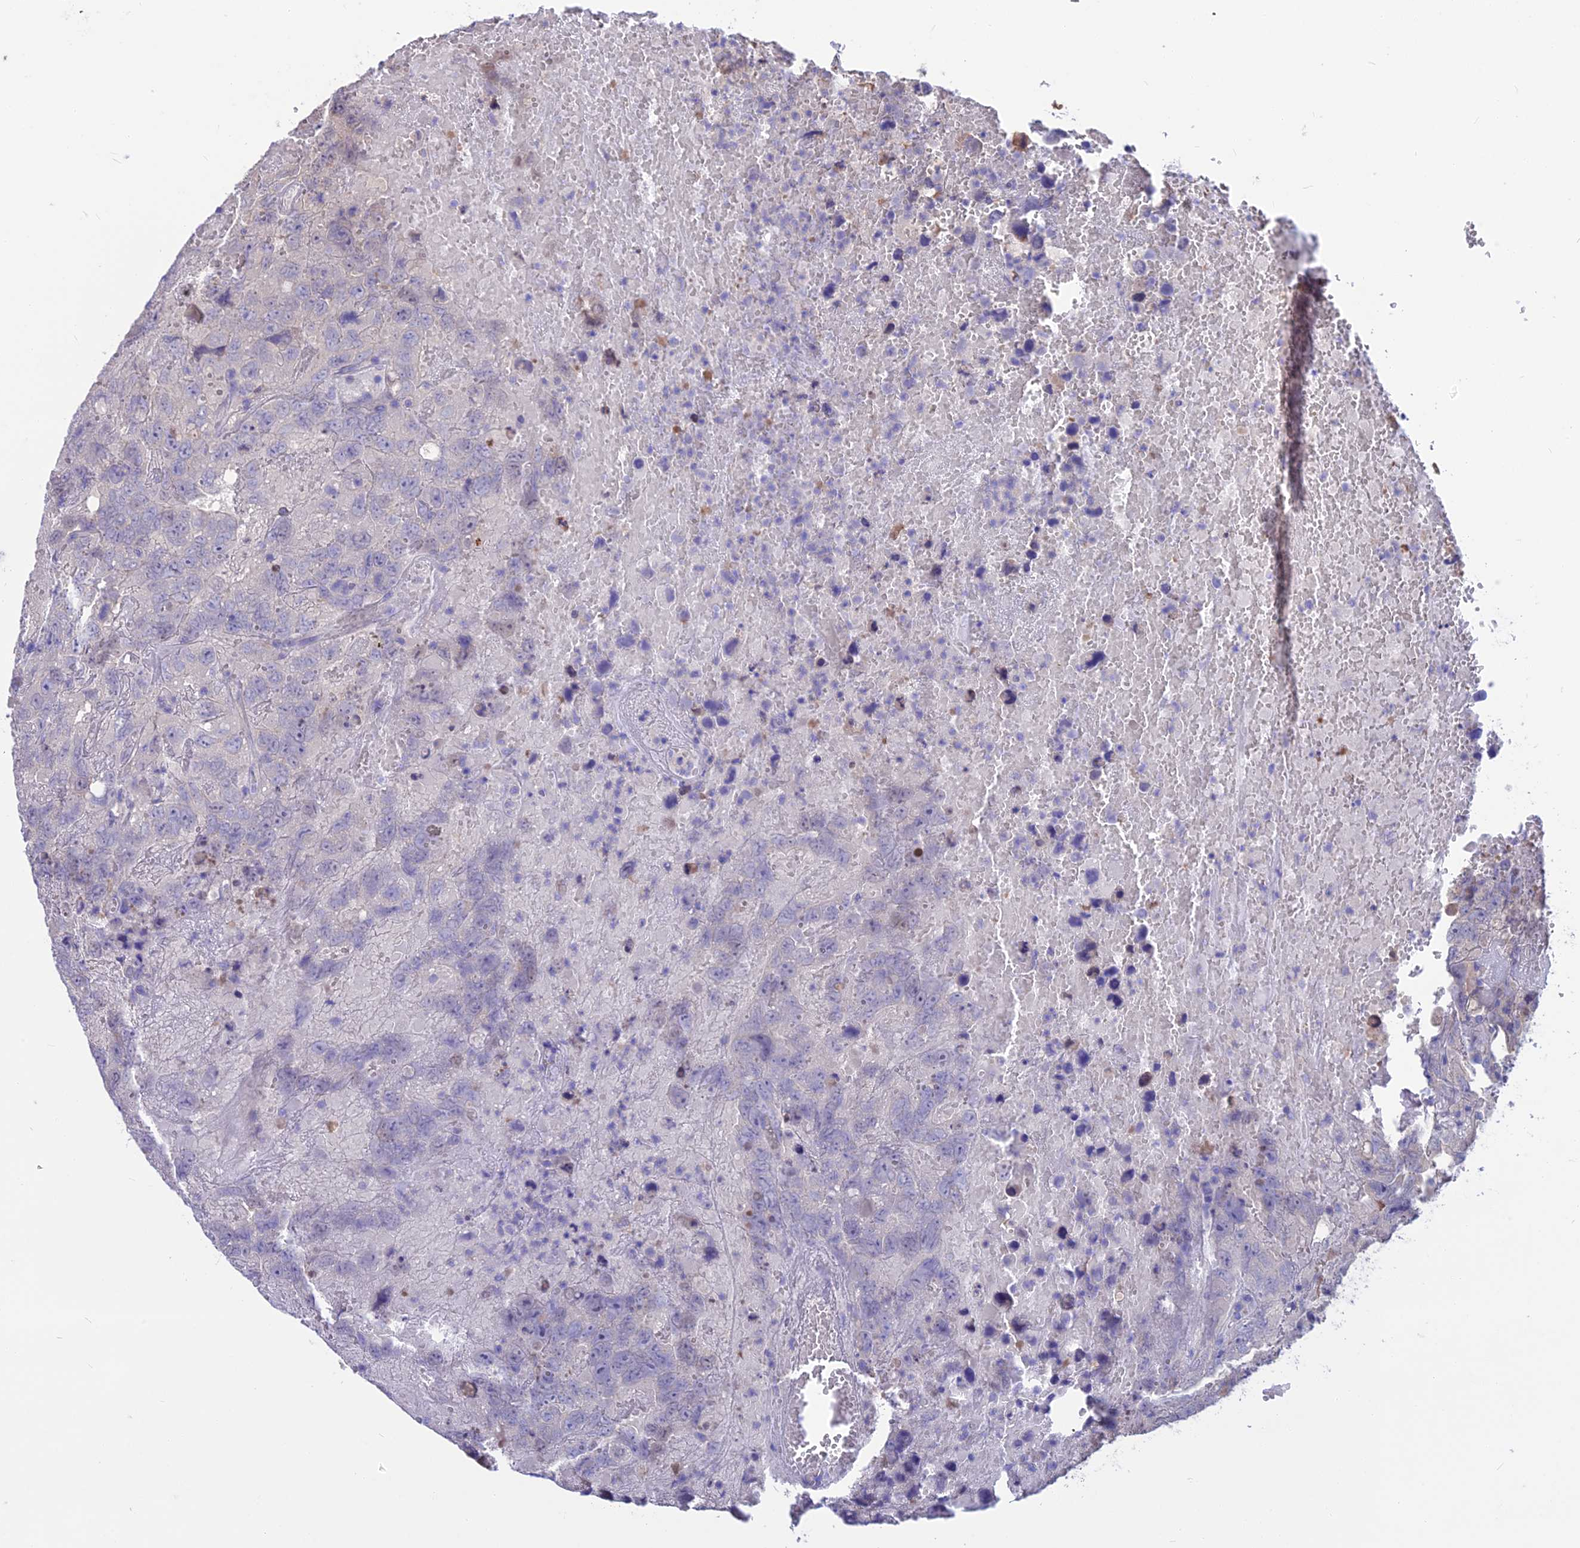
{"staining": {"intensity": "negative", "quantity": "none", "location": "none"}, "tissue": "testis cancer", "cell_type": "Tumor cells", "image_type": "cancer", "snomed": [{"axis": "morphology", "description": "Carcinoma, Embryonal, NOS"}, {"axis": "topography", "description": "Testis"}], "caption": "An IHC micrograph of testis cancer (embryonal carcinoma) is shown. There is no staining in tumor cells of testis cancer (embryonal carcinoma).", "gene": "SNAP91", "patient": {"sex": "male", "age": 45}}